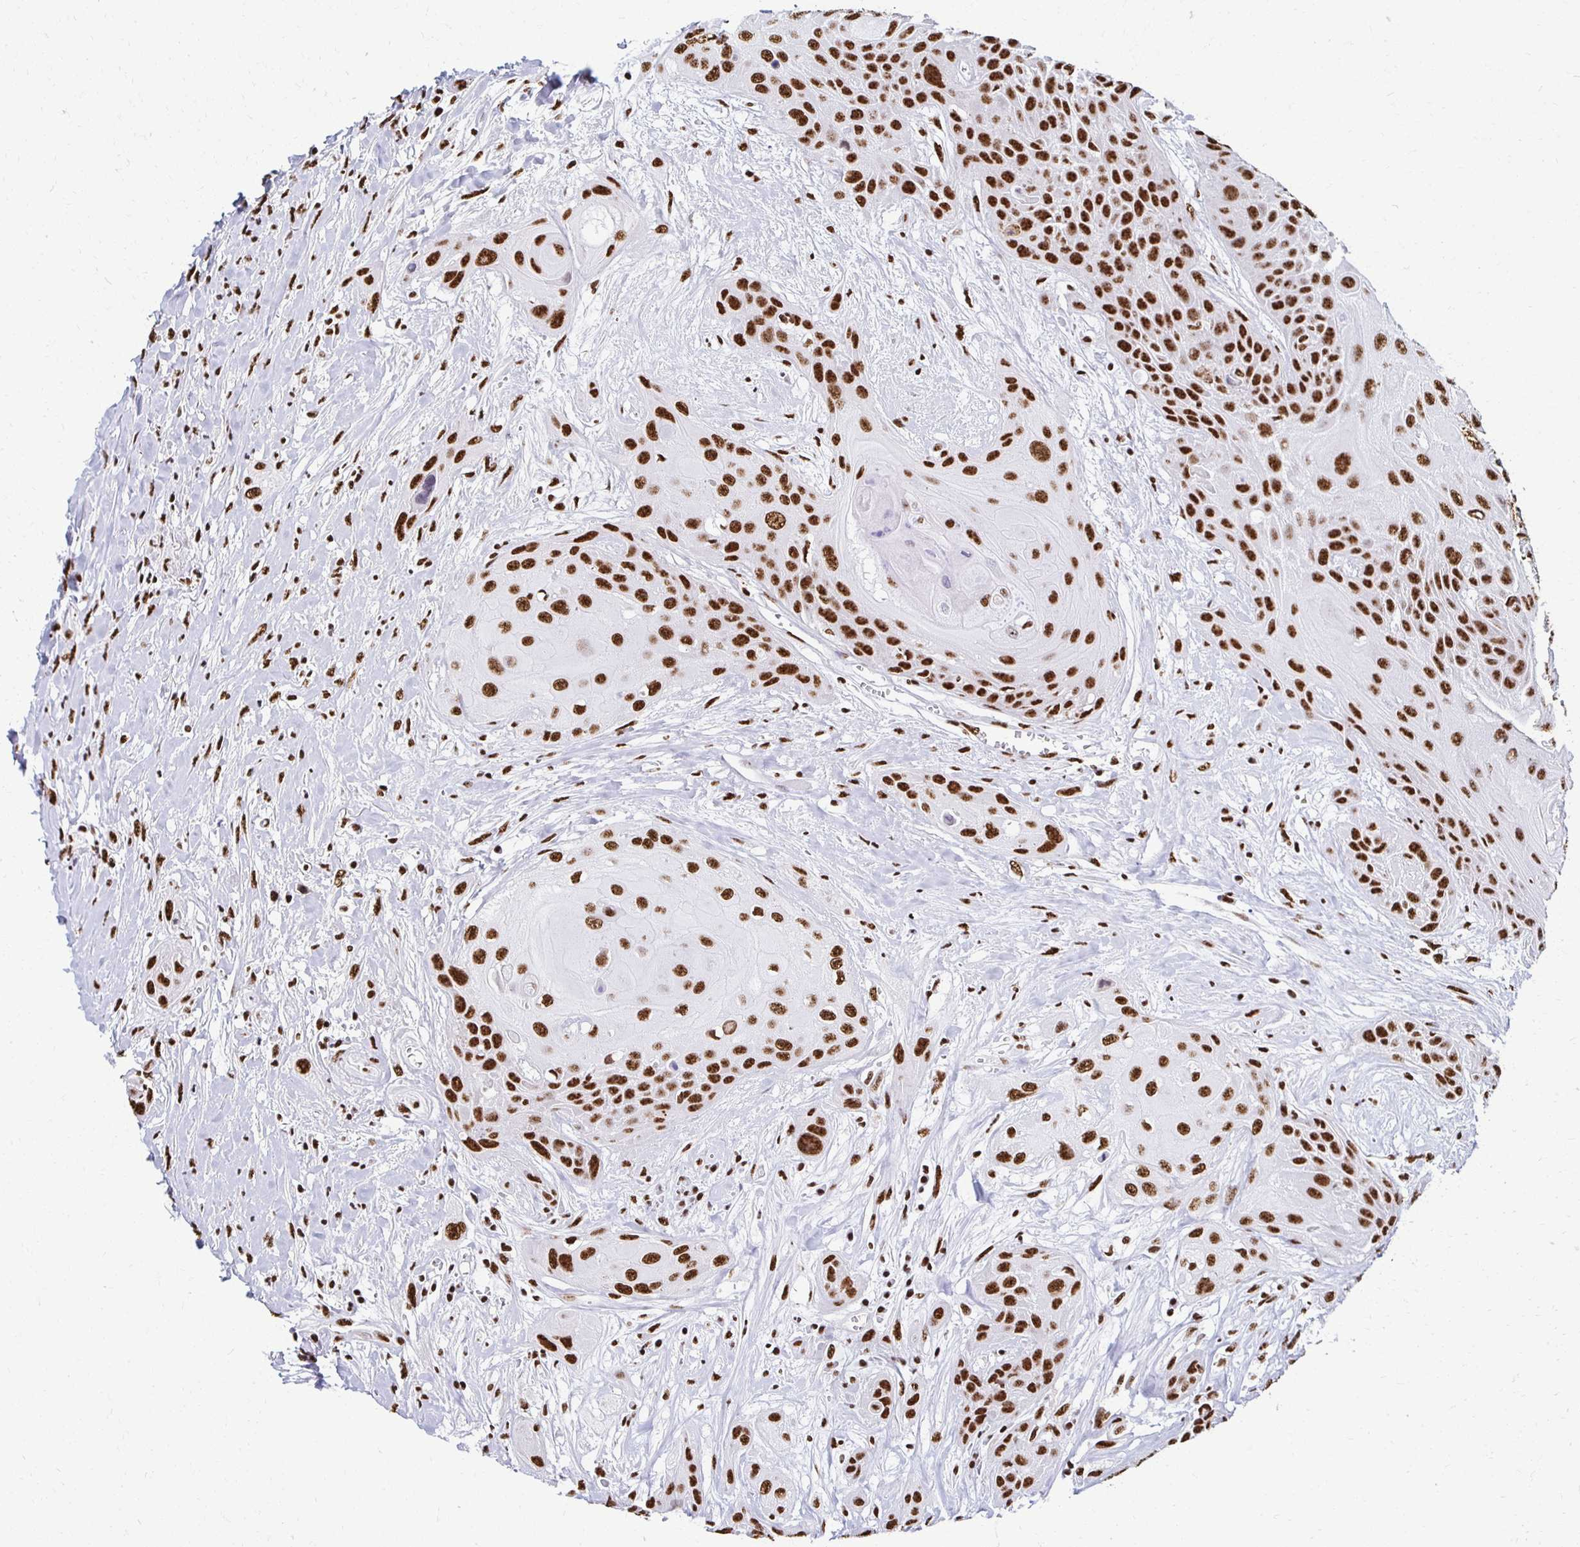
{"staining": {"intensity": "strong", "quantity": ">75%", "location": "nuclear"}, "tissue": "head and neck cancer", "cell_type": "Tumor cells", "image_type": "cancer", "snomed": [{"axis": "morphology", "description": "Squamous cell carcinoma, NOS"}, {"axis": "topography", "description": "Head-Neck"}], "caption": "The micrograph displays a brown stain indicating the presence of a protein in the nuclear of tumor cells in squamous cell carcinoma (head and neck). The staining was performed using DAB (3,3'-diaminobenzidine), with brown indicating positive protein expression. Nuclei are stained blue with hematoxylin.", "gene": "NONO", "patient": {"sex": "female", "age": 73}}